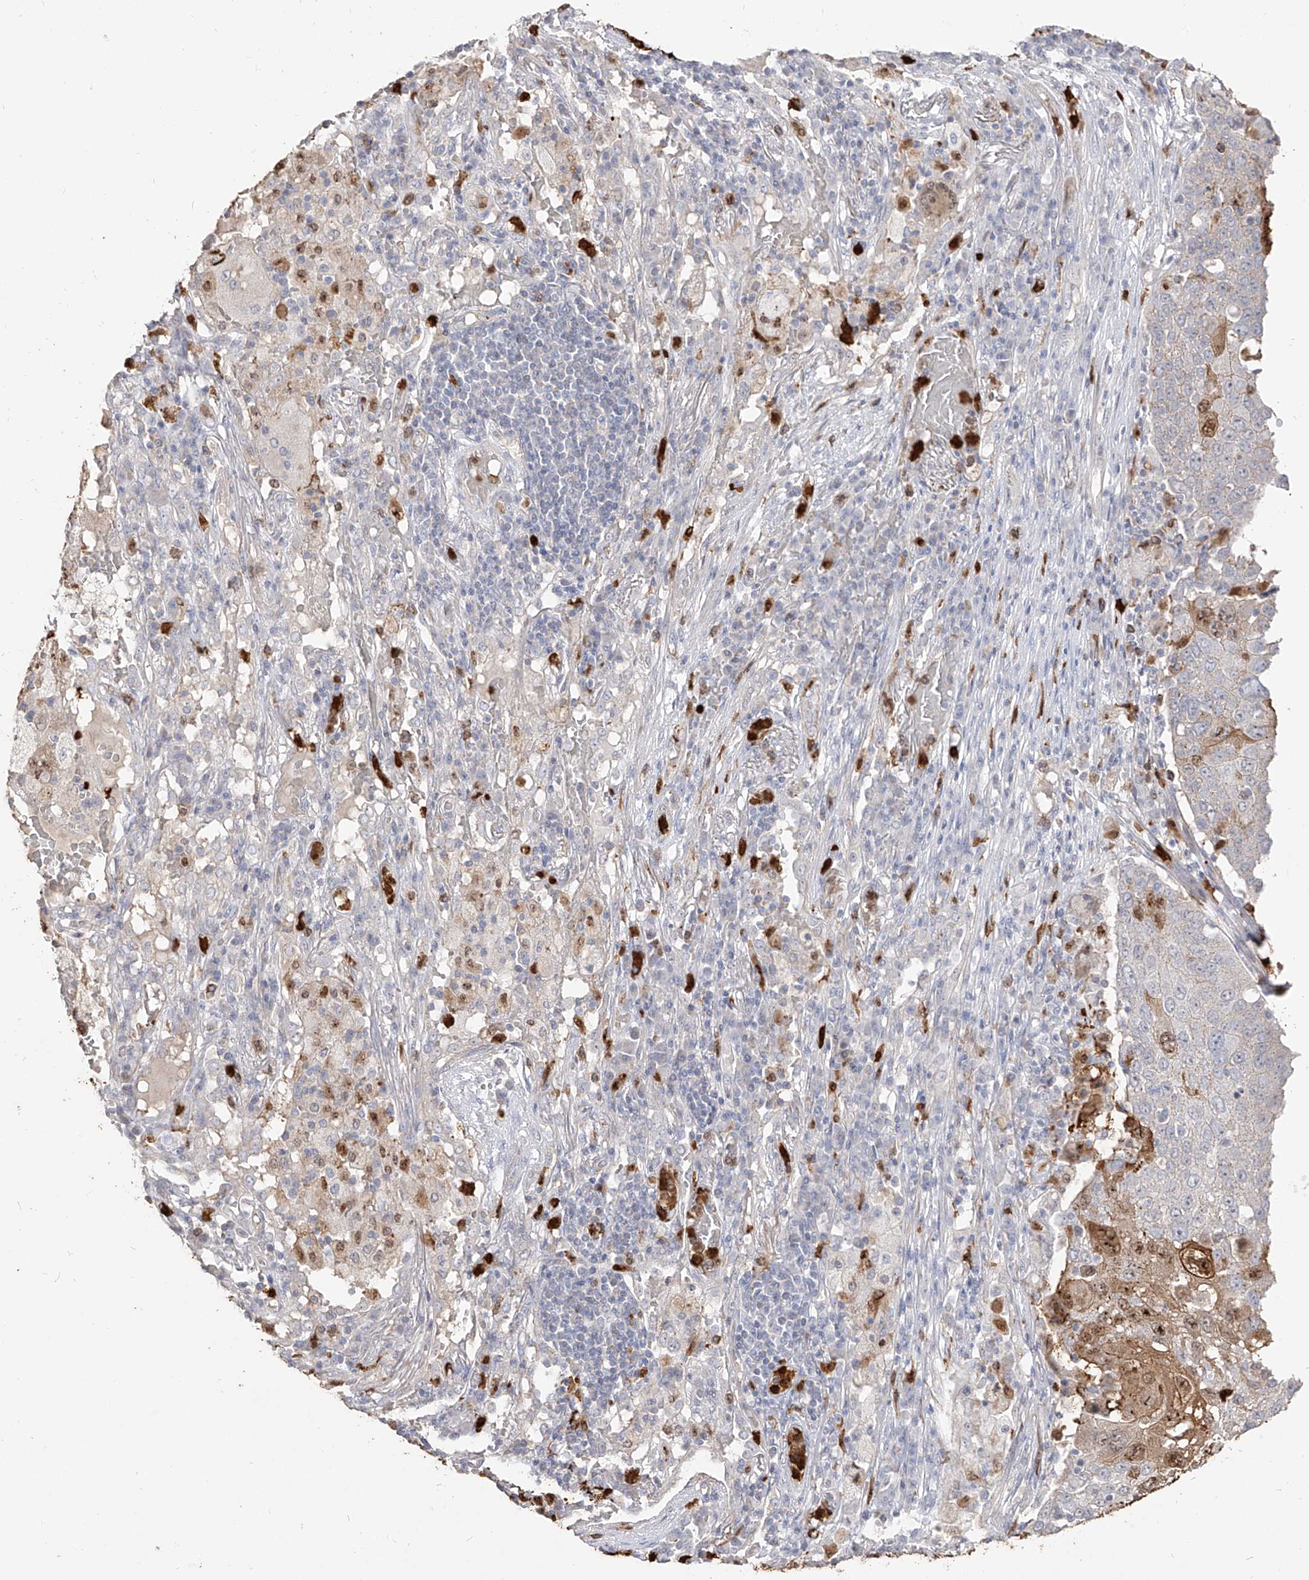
{"staining": {"intensity": "moderate", "quantity": "<25%", "location": "cytoplasmic/membranous,nuclear"}, "tissue": "lung cancer", "cell_type": "Tumor cells", "image_type": "cancer", "snomed": [{"axis": "morphology", "description": "Squamous cell carcinoma, NOS"}, {"axis": "topography", "description": "Lung"}], "caption": "Brown immunohistochemical staining in lung cancer exhibits moderate cytoplasmic/membranous and nuclear expression in about <25% of tumor cells.", "gene": "ZNF227", "patient": {"sex": "male", "age": 65}}